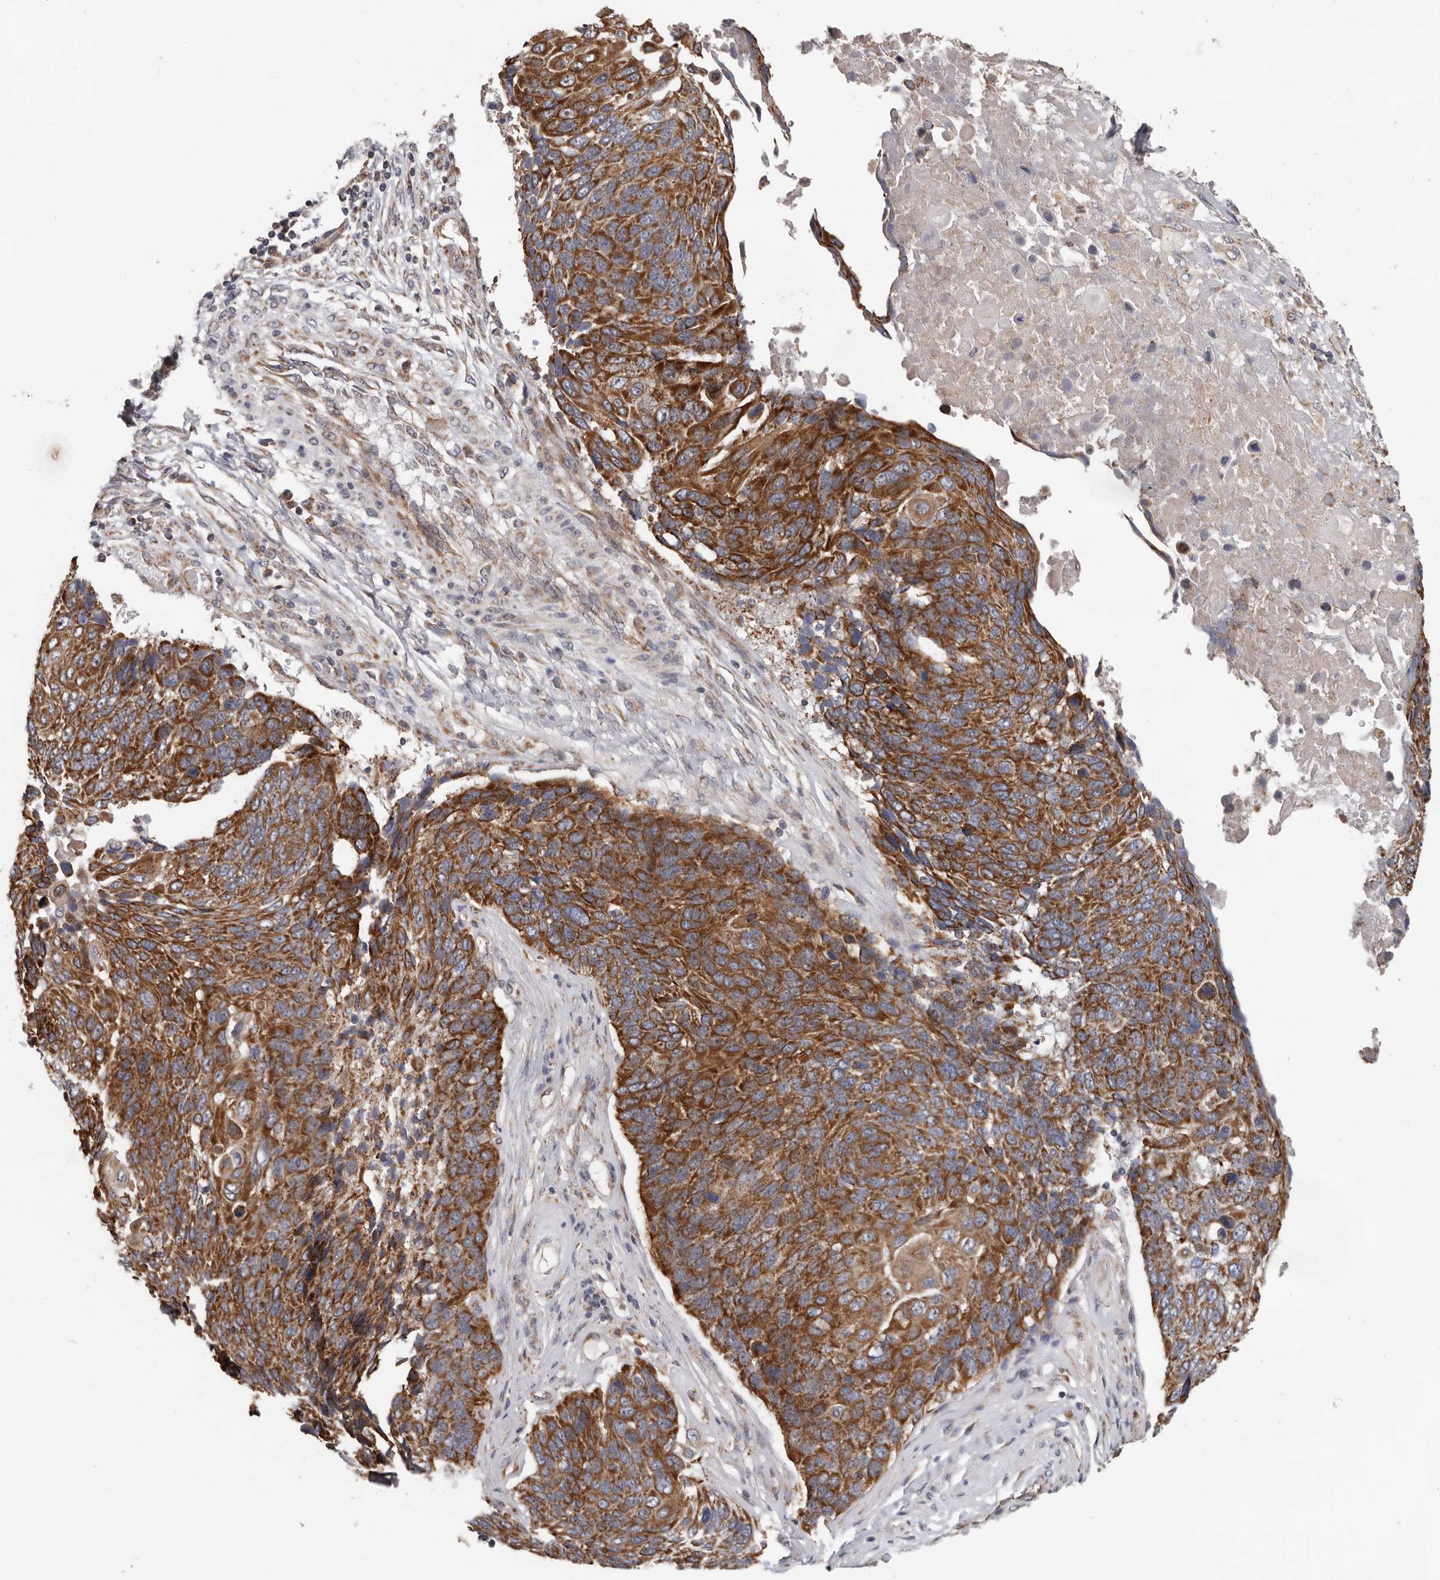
{"staining": {"intensity": "strong", "quantity": ">75%", "location": "cytoplasmic/membranous"}, "tissue": "lung cancer", "cell_type": "Tumor cells", "image_type": "cancer", "snomed": [{"axis": "morphology", "description": "Squamous cell carcinoma, NOS"}, {"axis": "topography", "description": "Lung"}], "caption": "High-magnification brightfield microscopy of lung cancer stained with DAB (brown) and counterstained with hematoxylin (blue). tumor cells exhibit strong cytoplasmic/membranous staining is appreciated in about>75% of cells.", "gene": "MRPL18", "patient": {"sex": "male", "age": 66}}